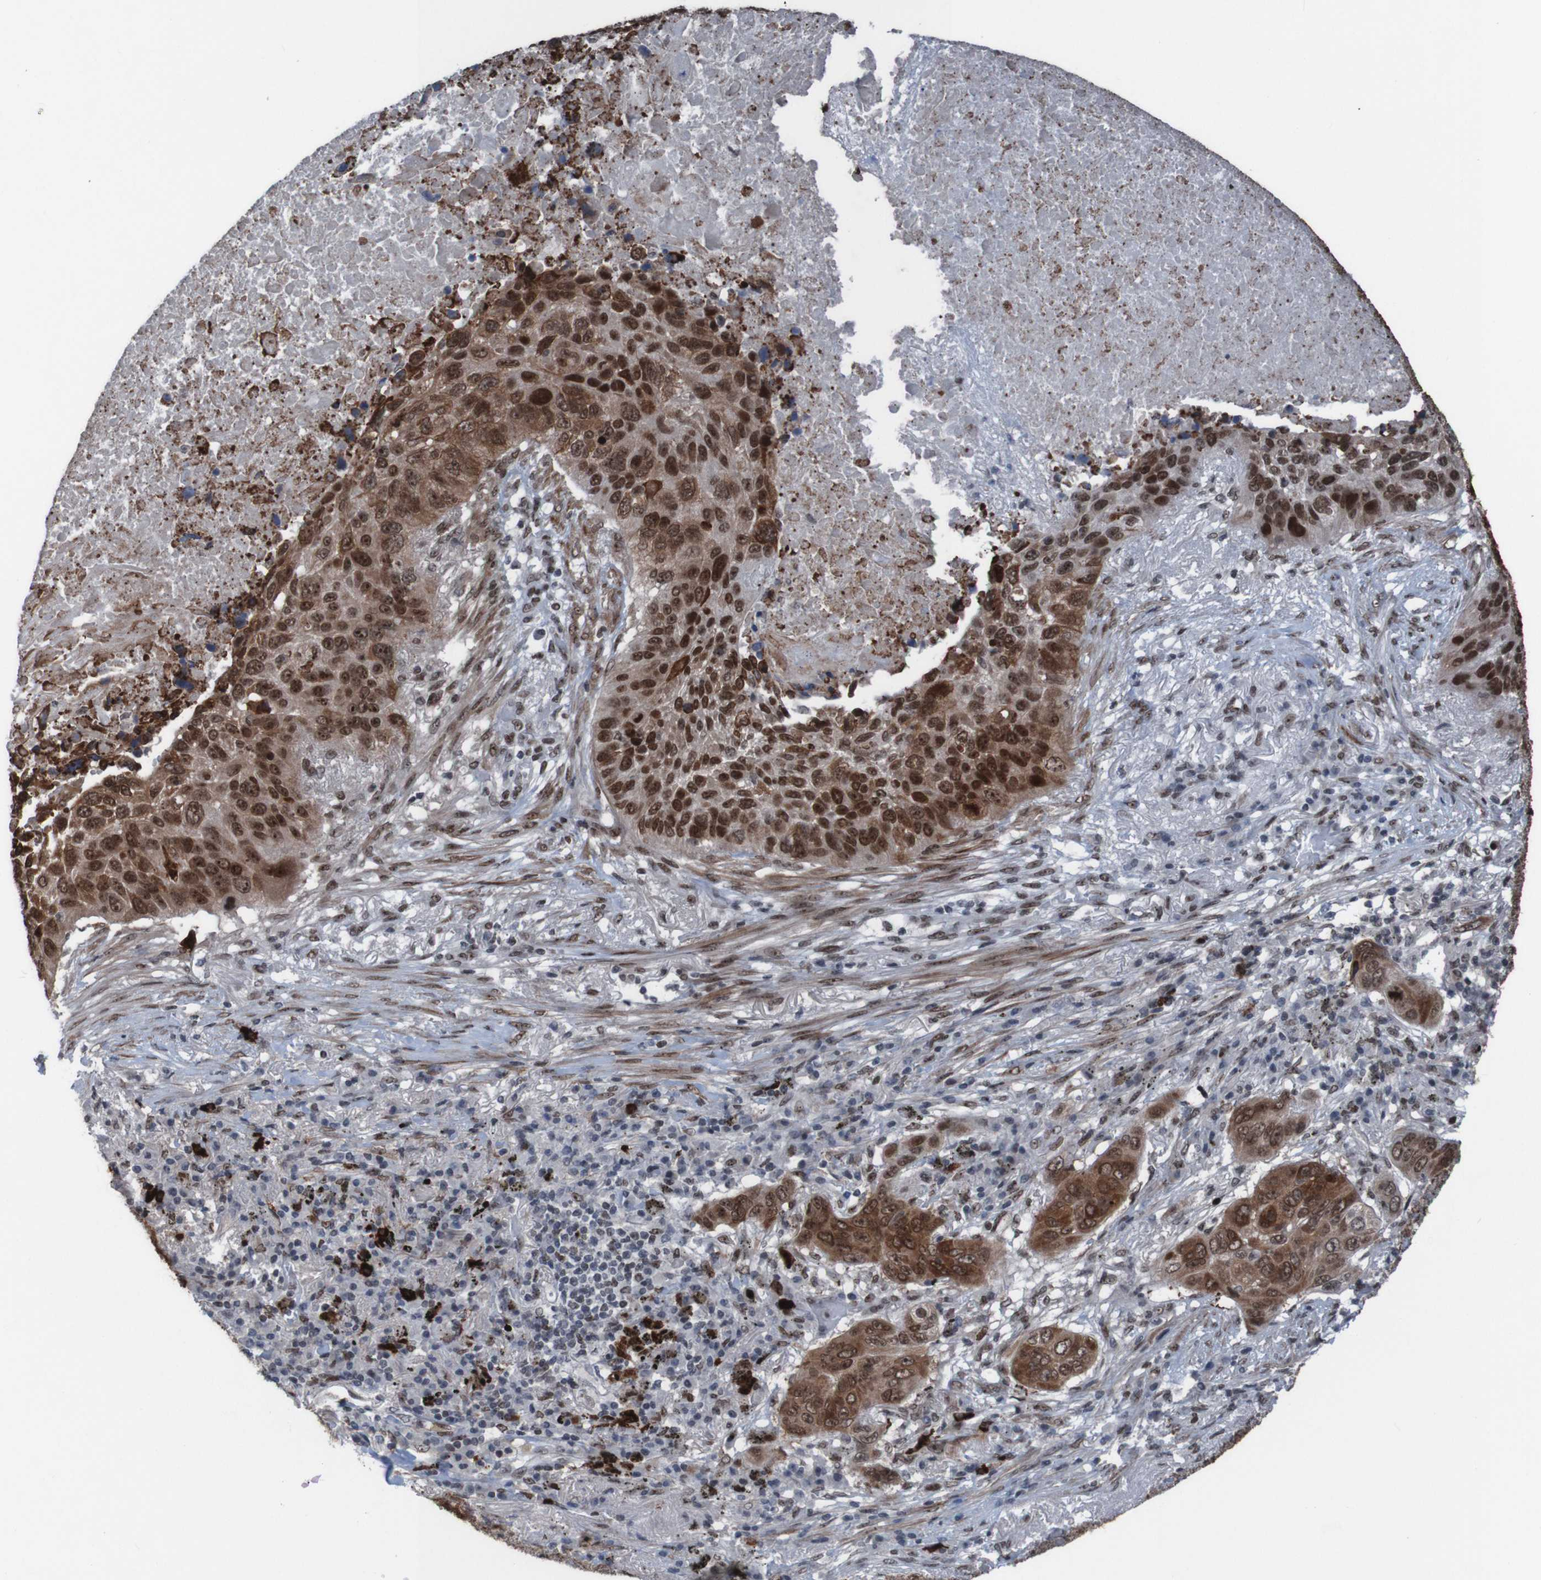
{"staining": {"intensity": "strong", "quantity": ">75%", "location": "cytoplasmic/membranous,nuclear"}, "tissue": "lung cancer", "cell_type": "Tumor cells", "image_type": "cancer", "snomed": [{"axis": "morphology", "description": "Squamous cell carcinoma, NOS"}, {"axis": "topography", "description": "Lung"}], "caption": "Human lung cancer (squamous cell carcinoma) stained for a protein (brown) exhibits strong cytoplasmic/membranous and nuclear positive staining in approximately >75% of tumor cells.", "gene": "PHF2", "patient": {"sex": "male", "age": 57}}